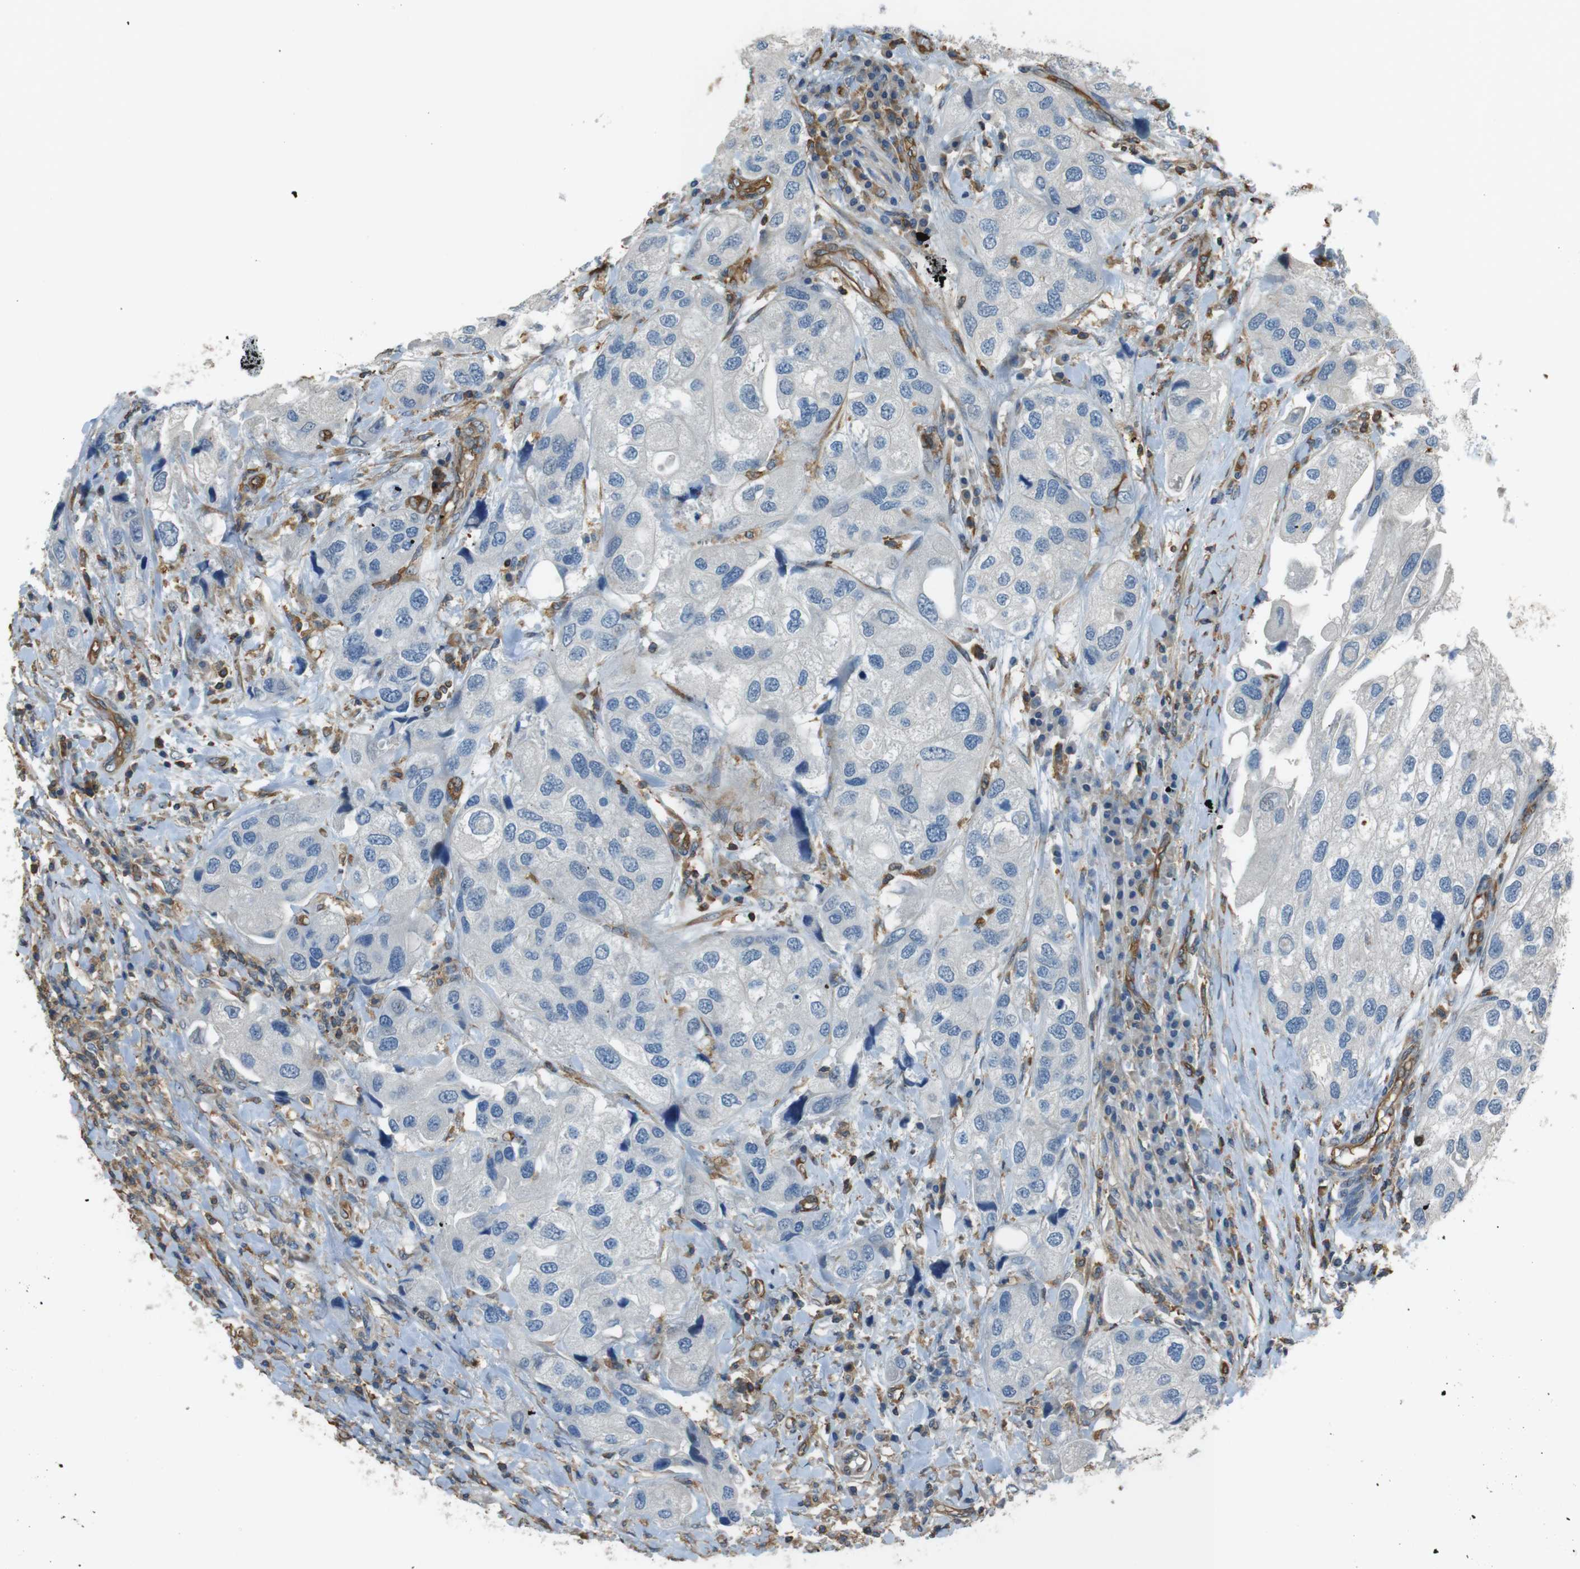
{"staining": {"intensity": "negative", "quantity": "none", "location": "none"}, "tissue": "urothelial cancer", "cell_type": "Tumor cells", "image_type": "cancer", "snomed": [{"axis": "morphology", "description": "Urothelial carcinoma, High grade"}, {"axis": "topography", "description": "Urinary bladder"}], "caption": "Urothelial cancer was stained to show a protein in brown. There is no significant expression in tumor cells.", "gene": "FCAR", "patient": {"sex": "female", "age": 64}}